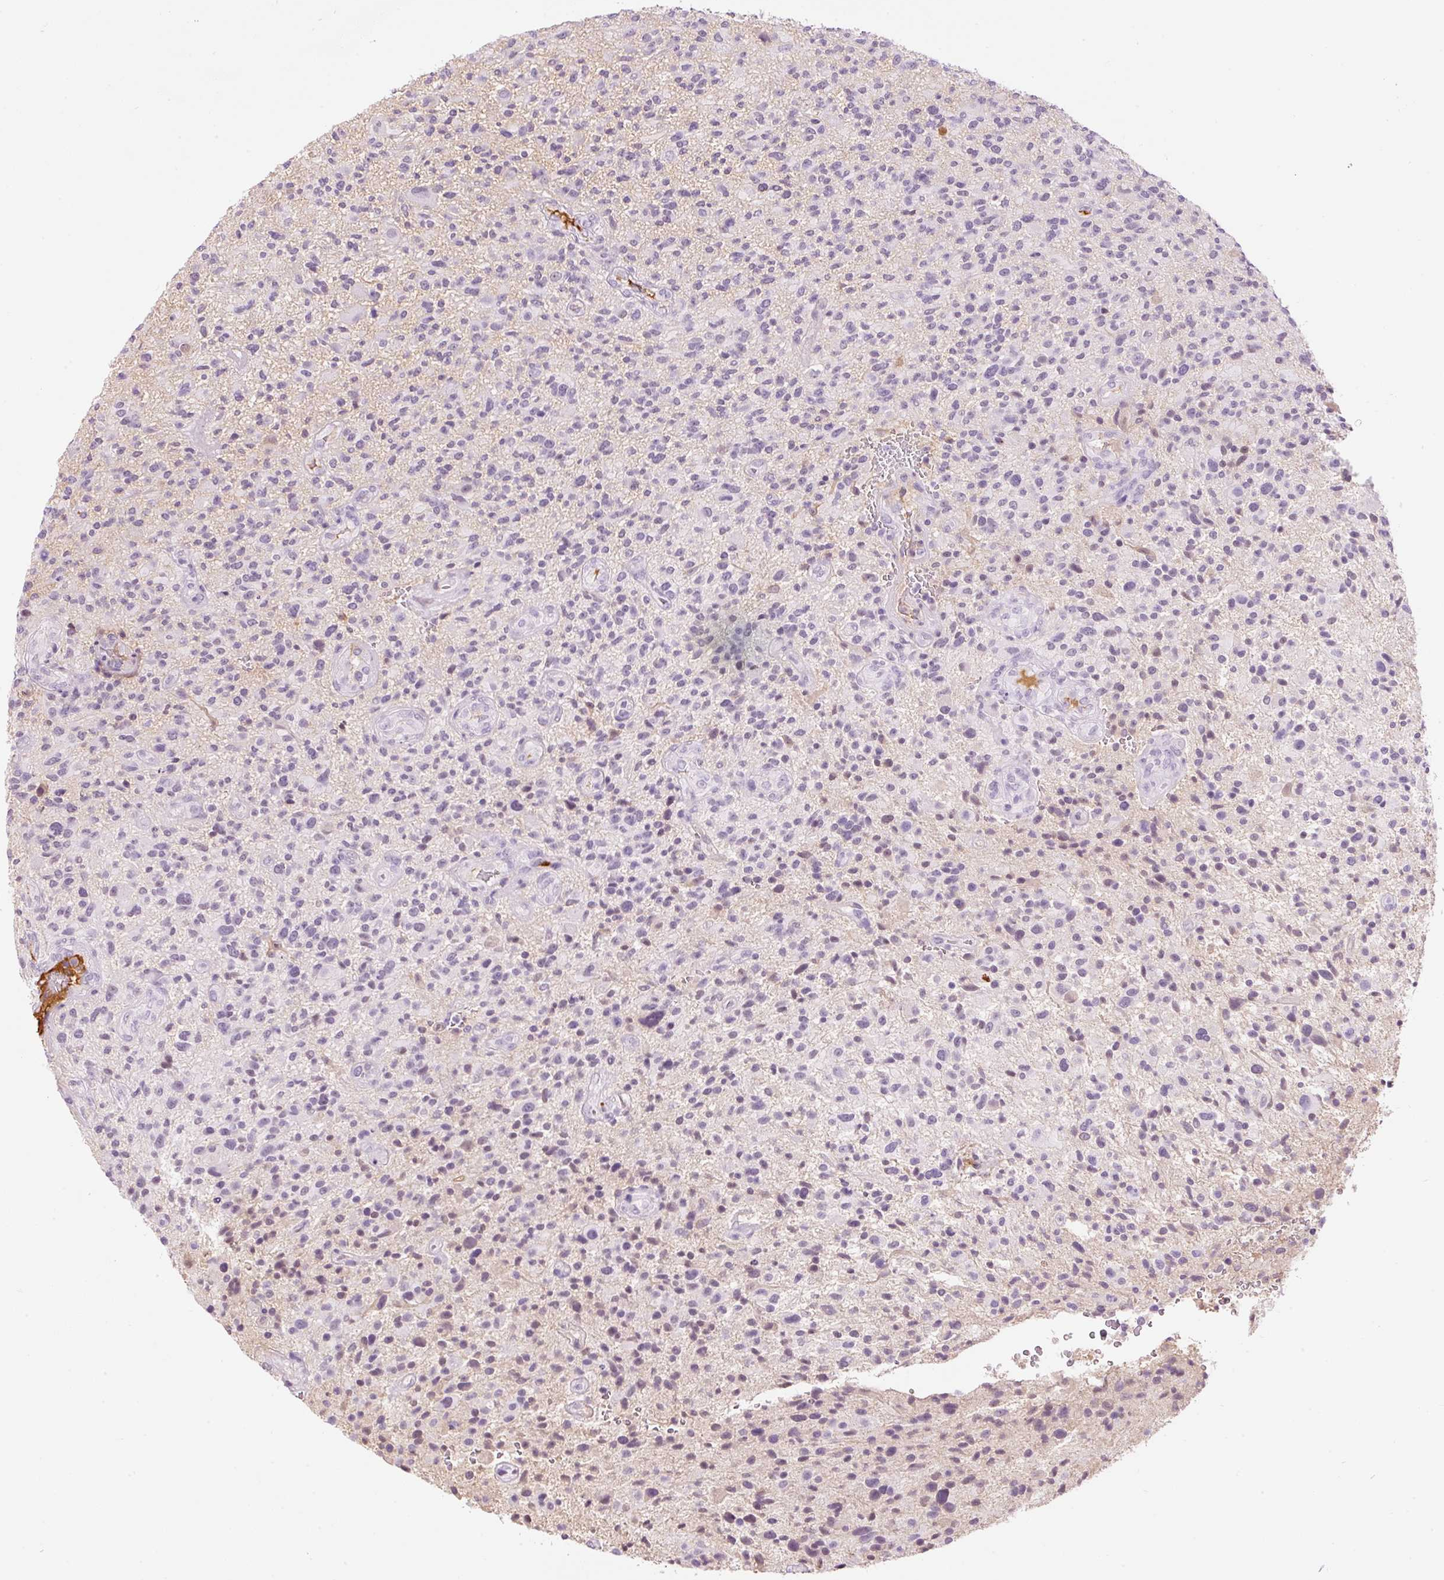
{"staining": {"intensity": "negative", "quantity": "none", "location": "none"}, "tissue": "glioma", "cell_type": "Tumor cells", "image_type": "cancer", "snomed": [{"axis": "morphology", "description": "Glioma, malignant, High grade"}, {"axis": "topography", "description": "Brain"}], "caption": "Protein analysis of high-grade glioma (malignant) demonstrates no significant staining in tumor cells.", "gene": "PRPF38B", "patient": {"sex": "male", "age": 47}}